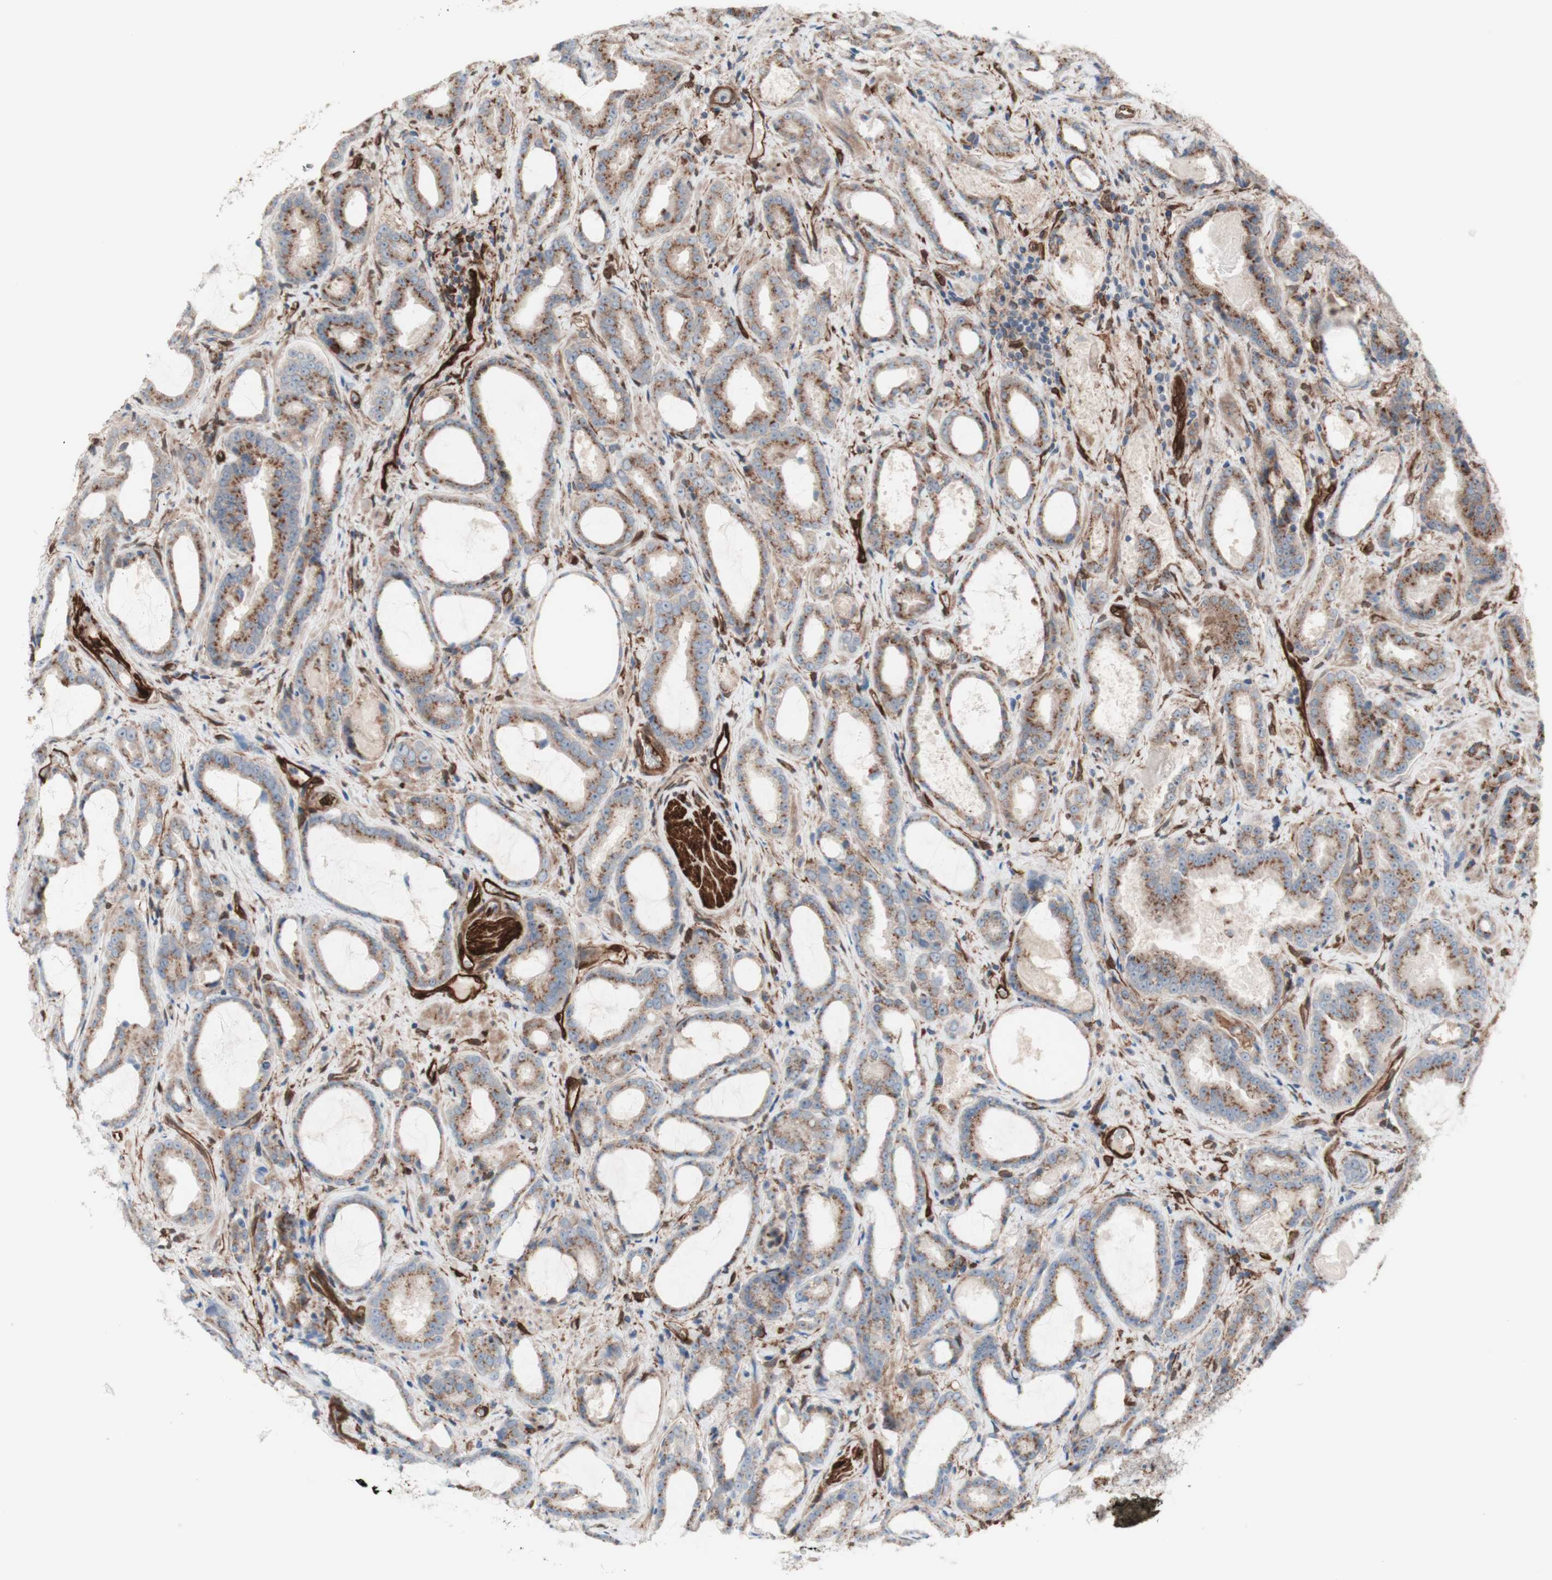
{"staining": {"intensity": "moderate", "quantity": ">75%", "location": "cytoplasmic/membranous"}, "tissue": "prostate cancer", "cell_type": "Tumor cells", "image_type": "cancer", "snomed": [{"axis": "morphology", "description": "Adenocarcinoma, Low grade"}, {"axis": "topography", "description": "Prostate"}], "caption": "Immunohistochemistry (IHC) image of neoplastic tissue: human prostate cancer stained using immunohistochemistry exhibits medium levels of moderate protein expression localized specifically in the cytoplasmic/membranous of tumor cells, appearing as a cytoplasmic/membranous brown color.", "gene": "CNN3", "patient": {"sex": "male", "age": 60}}